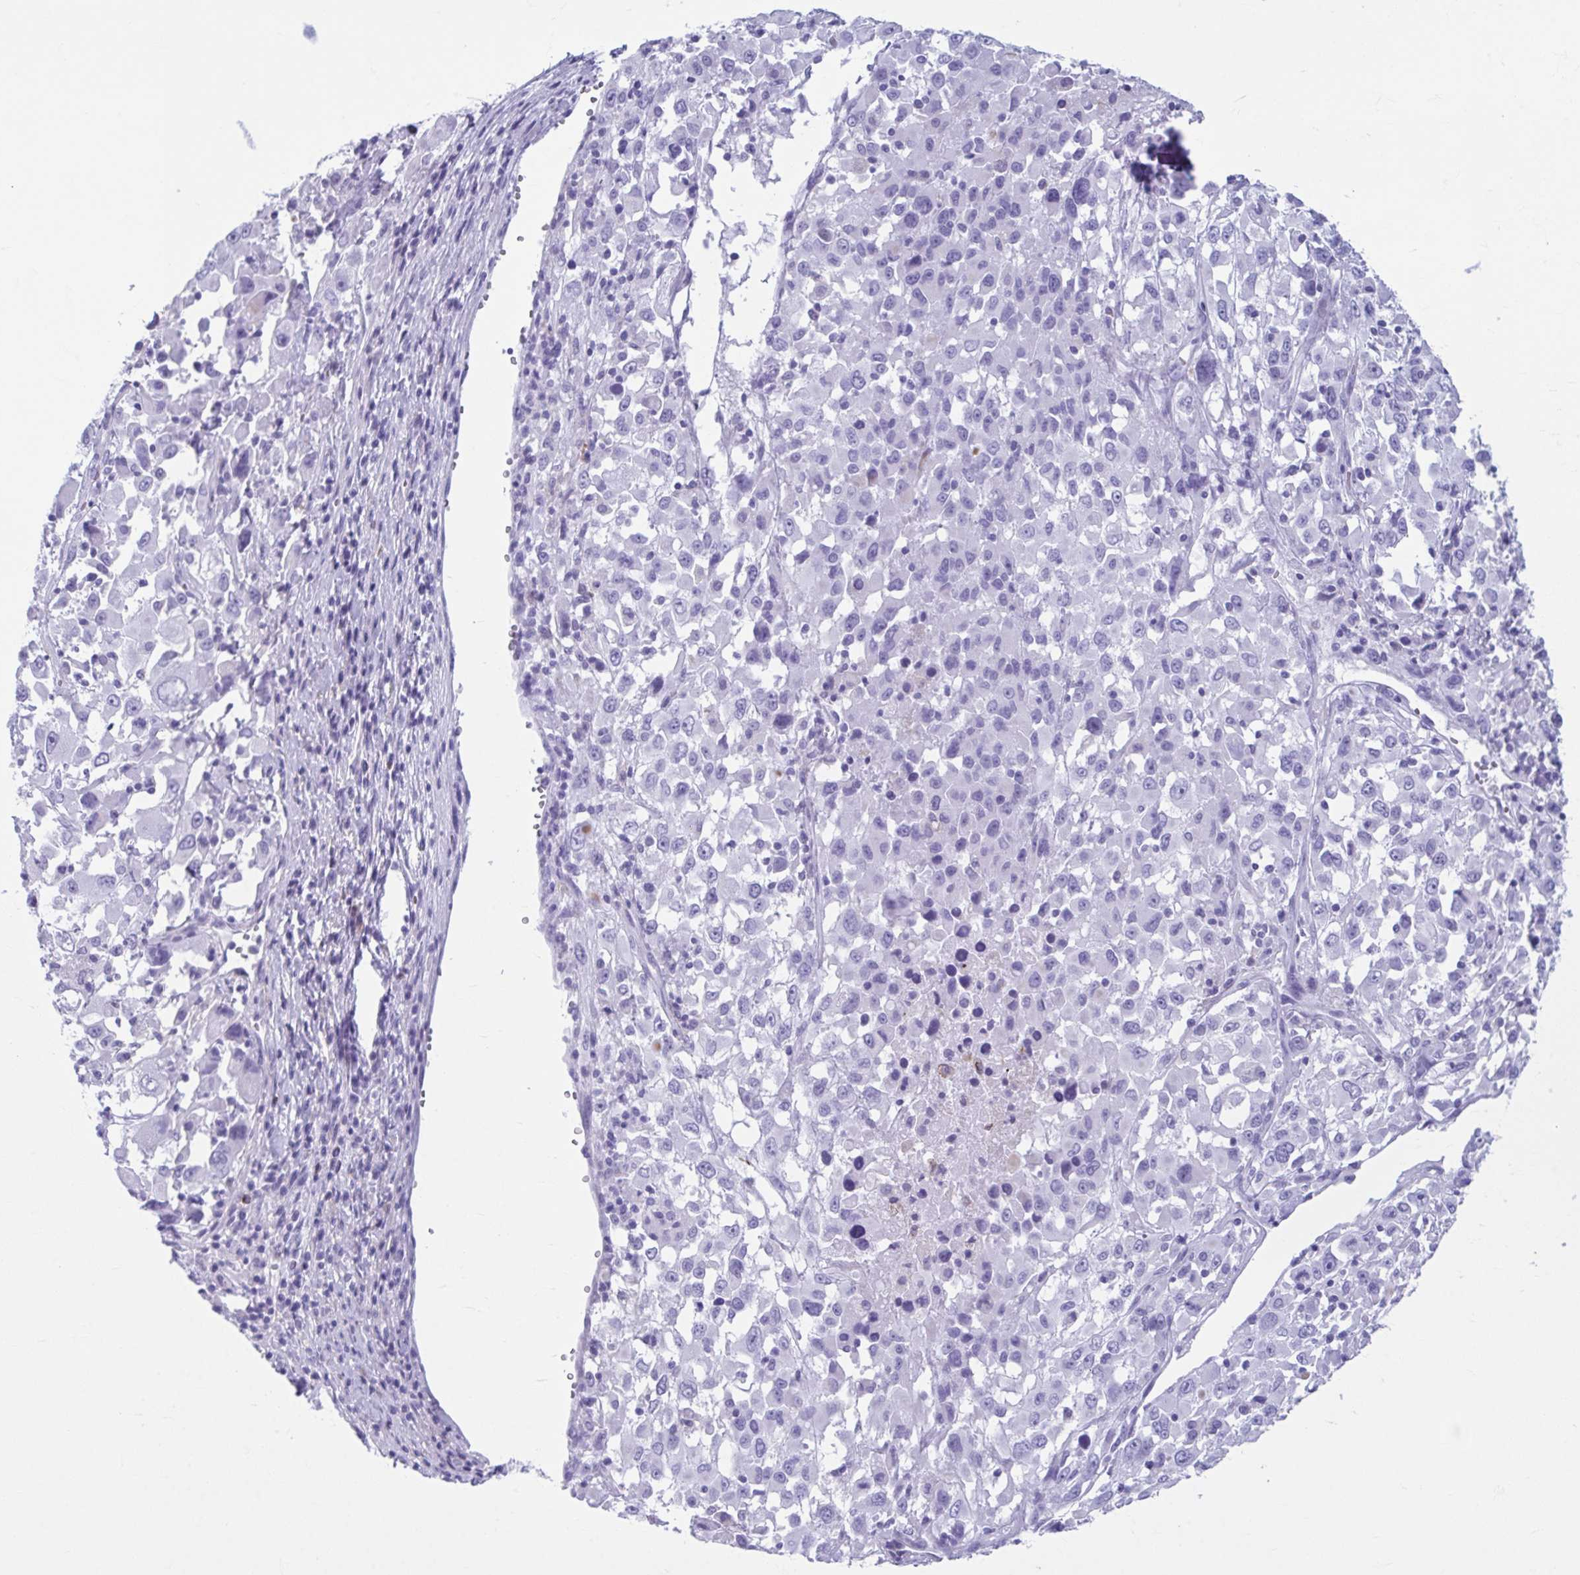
{"staining": {"intensity": "negative", "quantity": "none", "location": "none"}, "tissue": "melanoma", "cell_type": "Tumor cells", "image_type": "cancer", "snomed": [{"axis": "morphology", "description": "Malignant melanoma, Metastatic site"}, {"axis": "topography", "description": "Soft tissue"}], "caption": "A high-resolution image shows immunohistochemistry (IHC) staining of malignant melanoma (metastatic site), which demonstrates no significant staining in tumor cells.", "gene": "TCEAL3", "patient": {"sex": "male", "age": 50}}